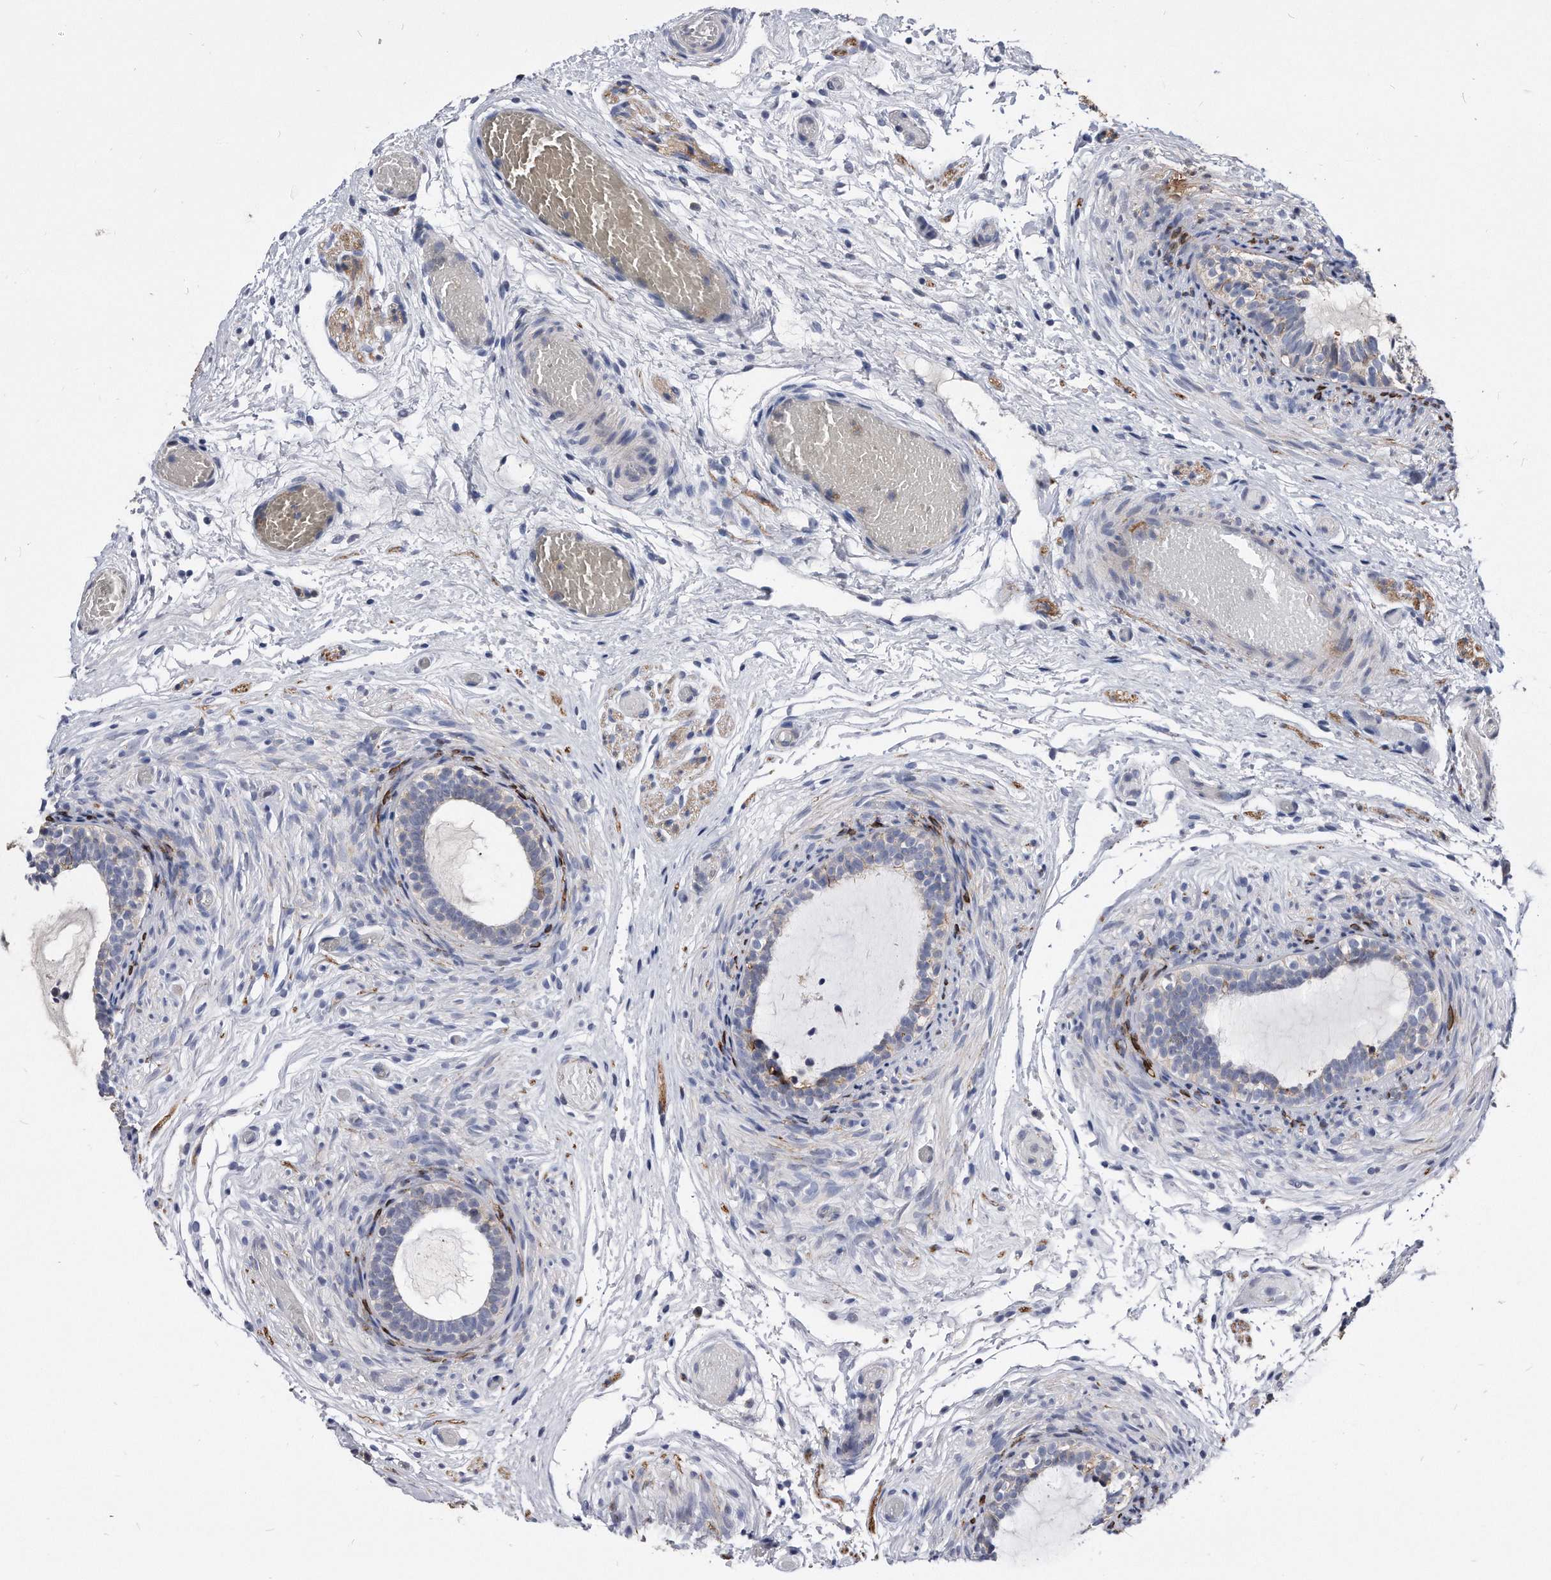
{"staining": {"intensity": "negative", "quantity": "none", "location": "none"}, "tissue": "epididymis", "cell_type": "Glandular cells", "image_type": "normal", "snomed": [{"axis": "morphology", "description": "Normal tissue, NOS"}, {"axis": "topography", "description": "Epididymis"}], "caption": "This is a micrograph of immunohistochemistry staining of normal epididymis, which shows no staining in glandular cells. (Immunohistochemistry, brightfield microscopy, high magnification).", "gene": "IL20RA", "patient": {"sex": "male", "age": 5}}